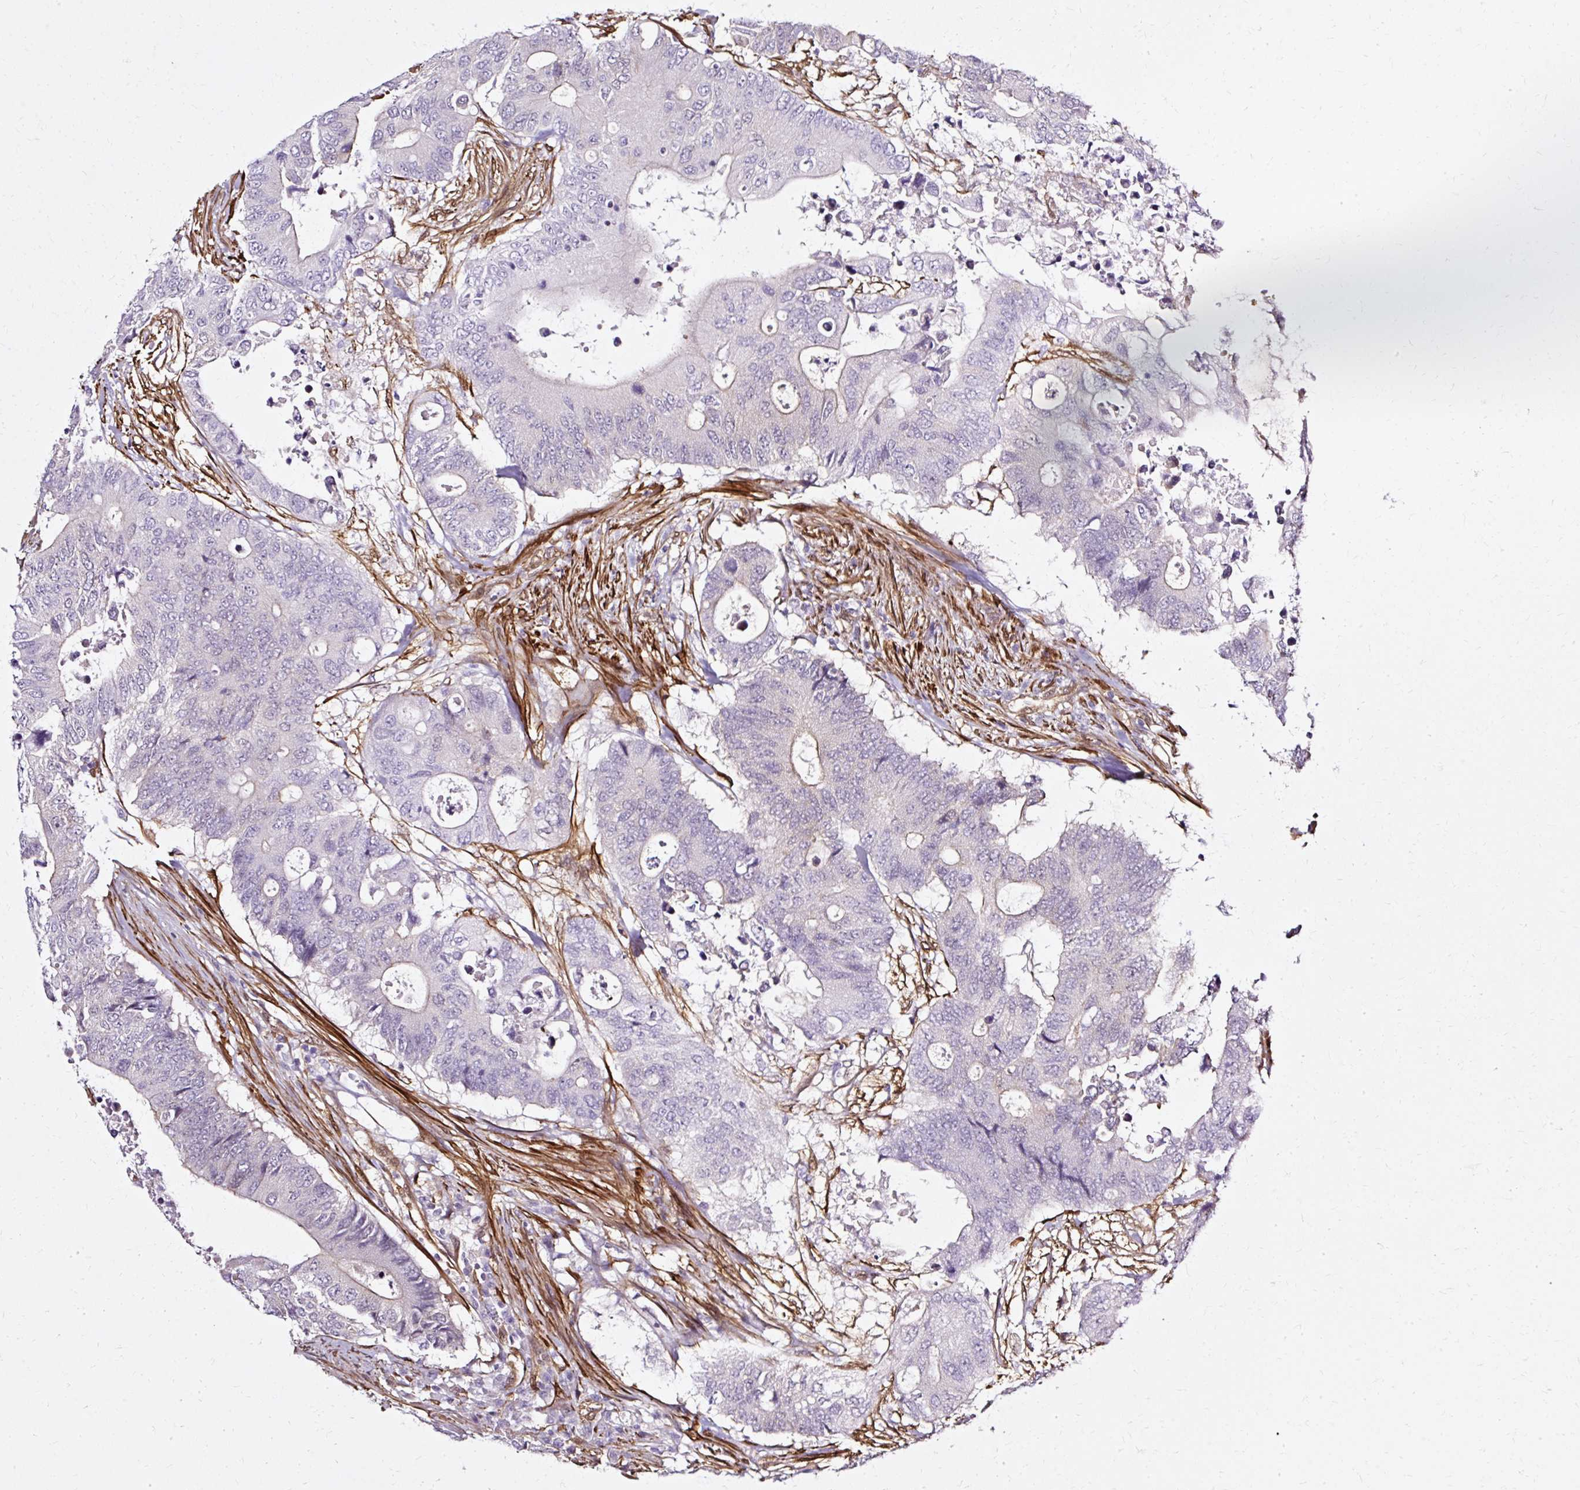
{"staining": {"intensity": "negative", "quantity": "none", "location": "none"}, "tissue": "colorectal cancer", "cell_type": "Tumor cells", "image_type": "cancer", "snomed": [{"axis": "morphology", "description": "Adenocarcinoma, NOS"}, {"axis": "topography", "description": "Colon"}], "caption": "DAB immunohistochemical staining of human colorectal cancer demonstrates no significant expression in tumor cells.", "gene": "CNN3", "patient": {"sex": "male", "age": 71}}